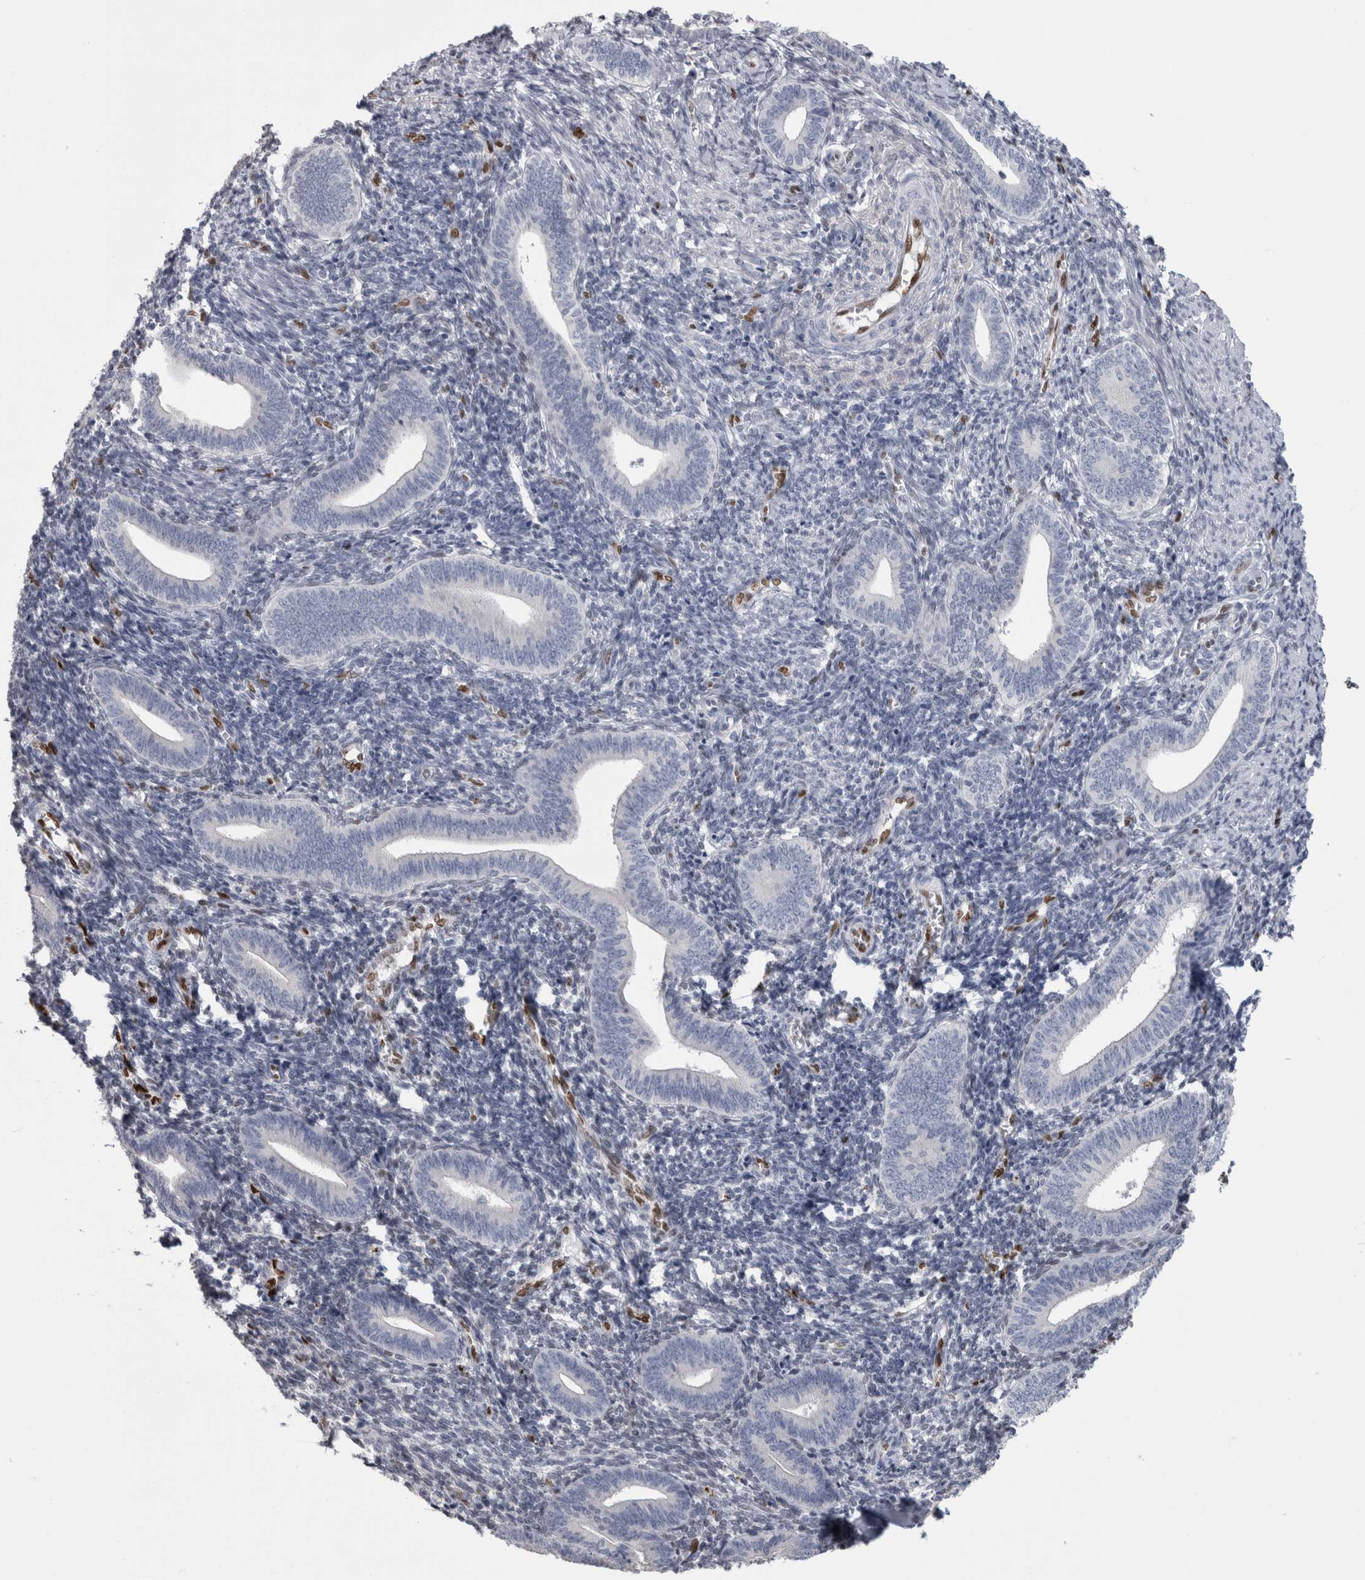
{"staining": {"intensity": "negative", "quantity": "none", "location": "none"}, "tissue": "endometrium", "cell_type": "Cells in endometrial stroma", "image_type": "normal", "snomed": [{"axis": "morphology", "description": "Normal tissue, NOS"}, {"axis": "topography", "description": "Uterus"}, {"axis": "topography", "description": "Endometrium"}], "caption": "Cells in endometrial stroma show no significant expression in unremarkable endometrium. (Immunohistochemistry, brightfield microscopy, high magnification).", "gene": "IL33", "patient": {"sex": "female", "age": 33}}